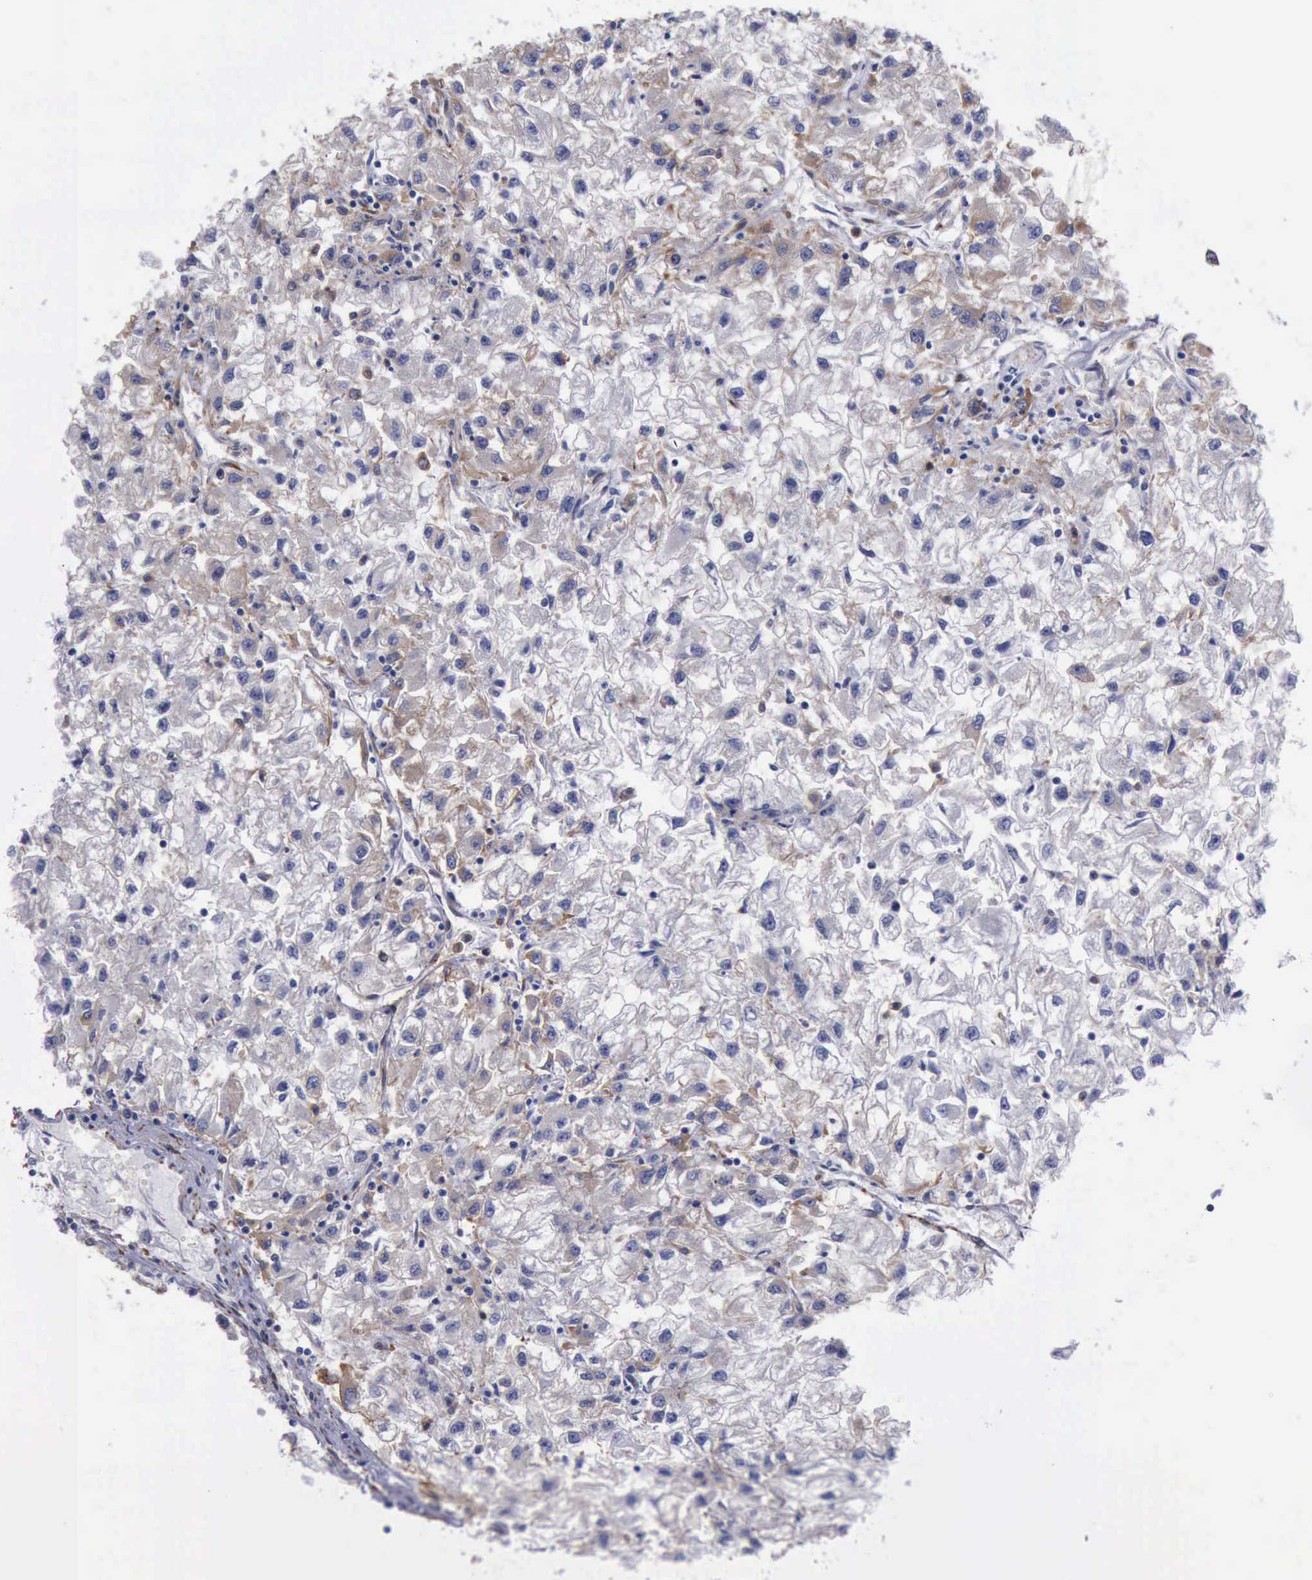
{"staining": {"intensity": "weak", "quantity": "<25%", "location": "cytoplasmic/membranous"}, "tissue": "renal cancer", "cell_type": "Tumor cells", "image_type": "cancer", "snomed": [{"axis": "morphology", "description": "Adenocarcinoma, NOS"}, {"axis": "topography", "description": "Kidney"}], "caption": "An immunohistochemistry histopathology image of renal cancer is shown. There is no staining in tumor cells of renal cancer.", "gene": "FLNA", "patient": {"sex": "male", "age": 59}}